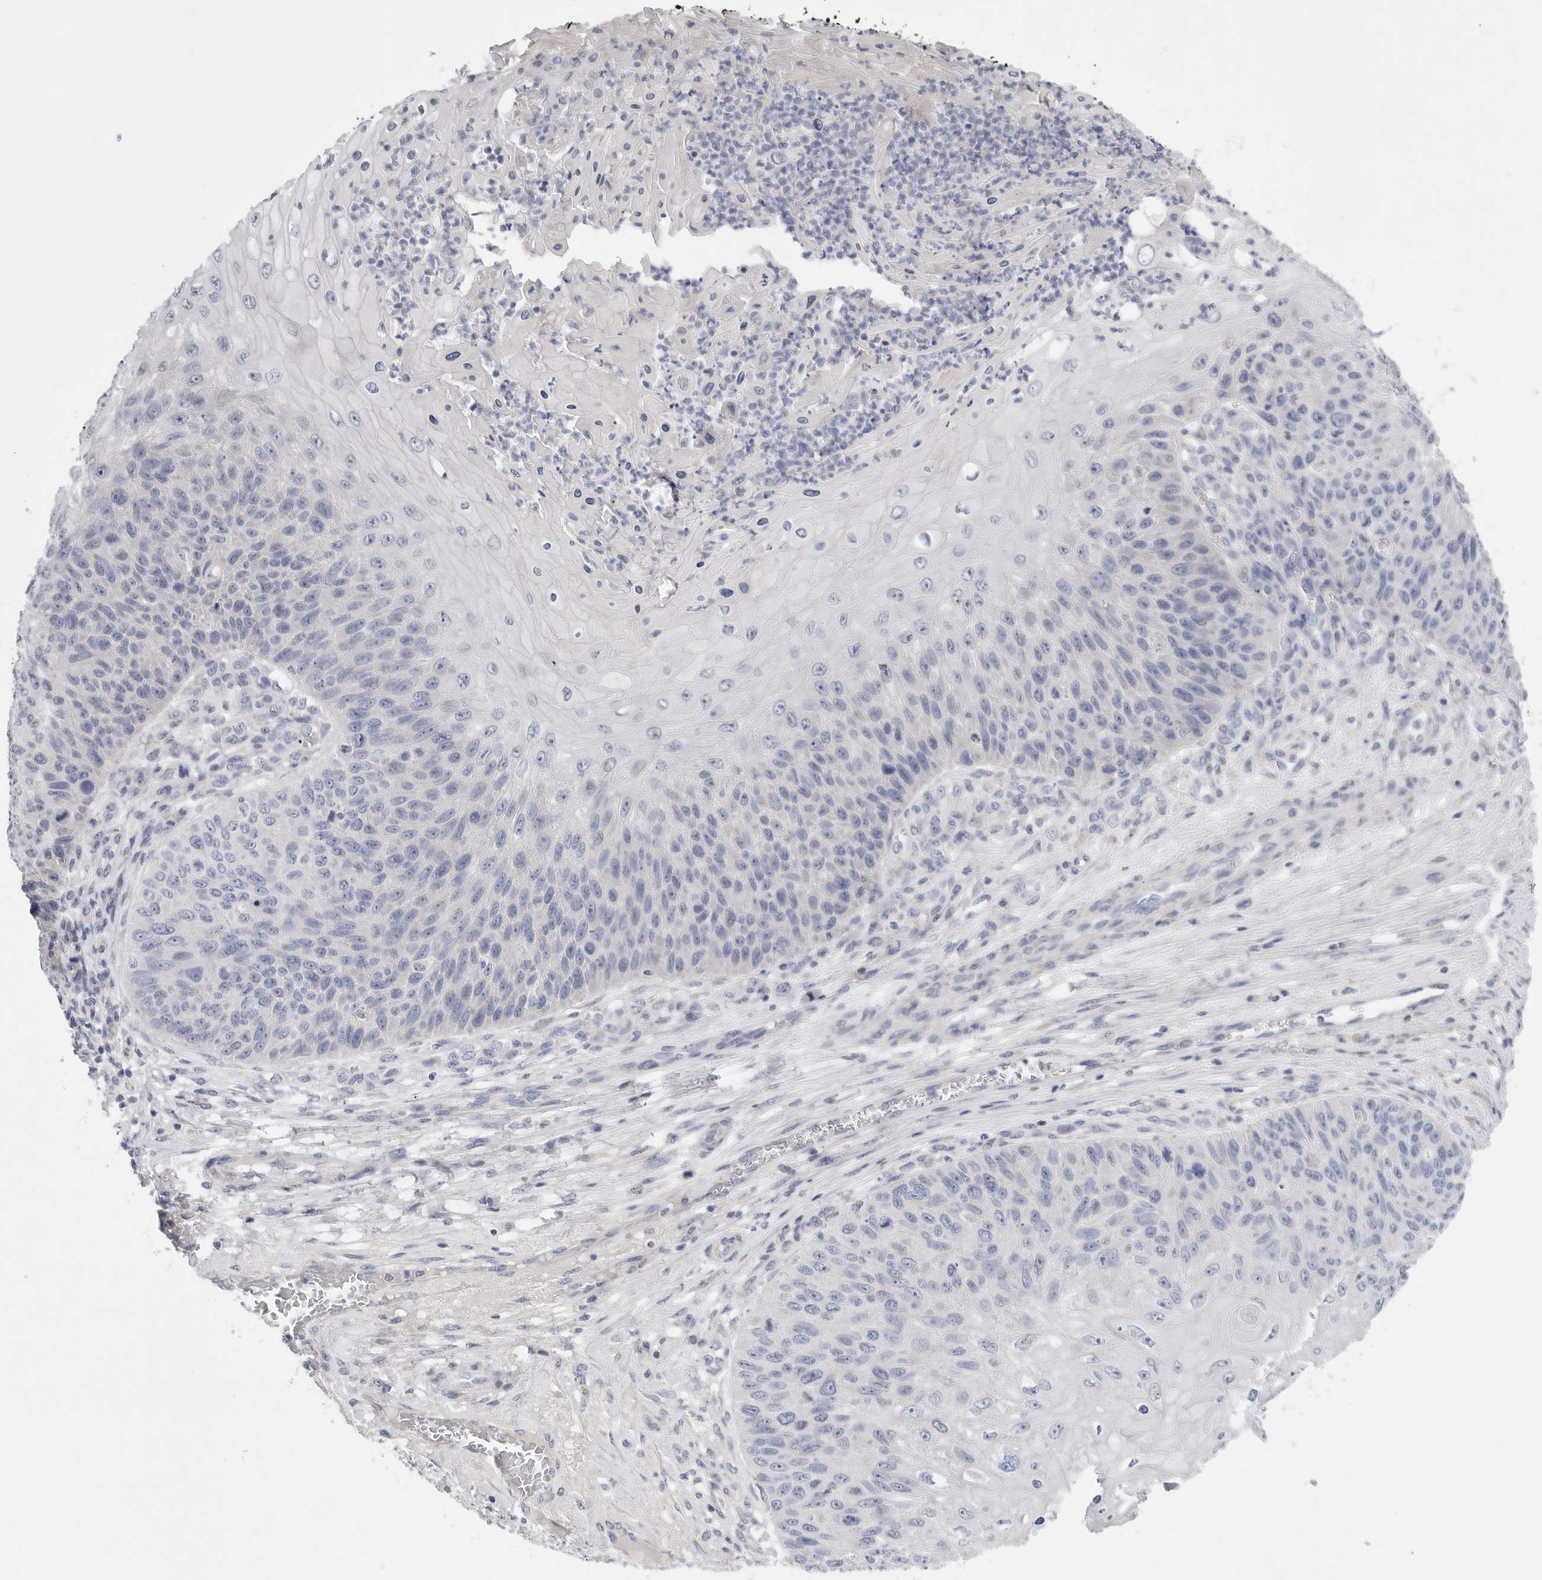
{"staining": {"intensity": "negative", "quantity": "none", "location": "none"}, "tissue": "skin cancer", "cell_type": "Tumor cells", "image_type": "cancer", "snomed": [{"axis": "morphology", "description": "Squamous cell carcinoma, NOS"}, {"axis": "topography", "description": "Skin"}], "caption": "High magnification brightfield microscopy of skin squamous cell carcinoma stained with DAB (brown) and counterstained with hematoxylin (blue): tumor cells show no significant staining.", "gene": "CAMK2B", "patient": {"sex": "female", "age": 88}}